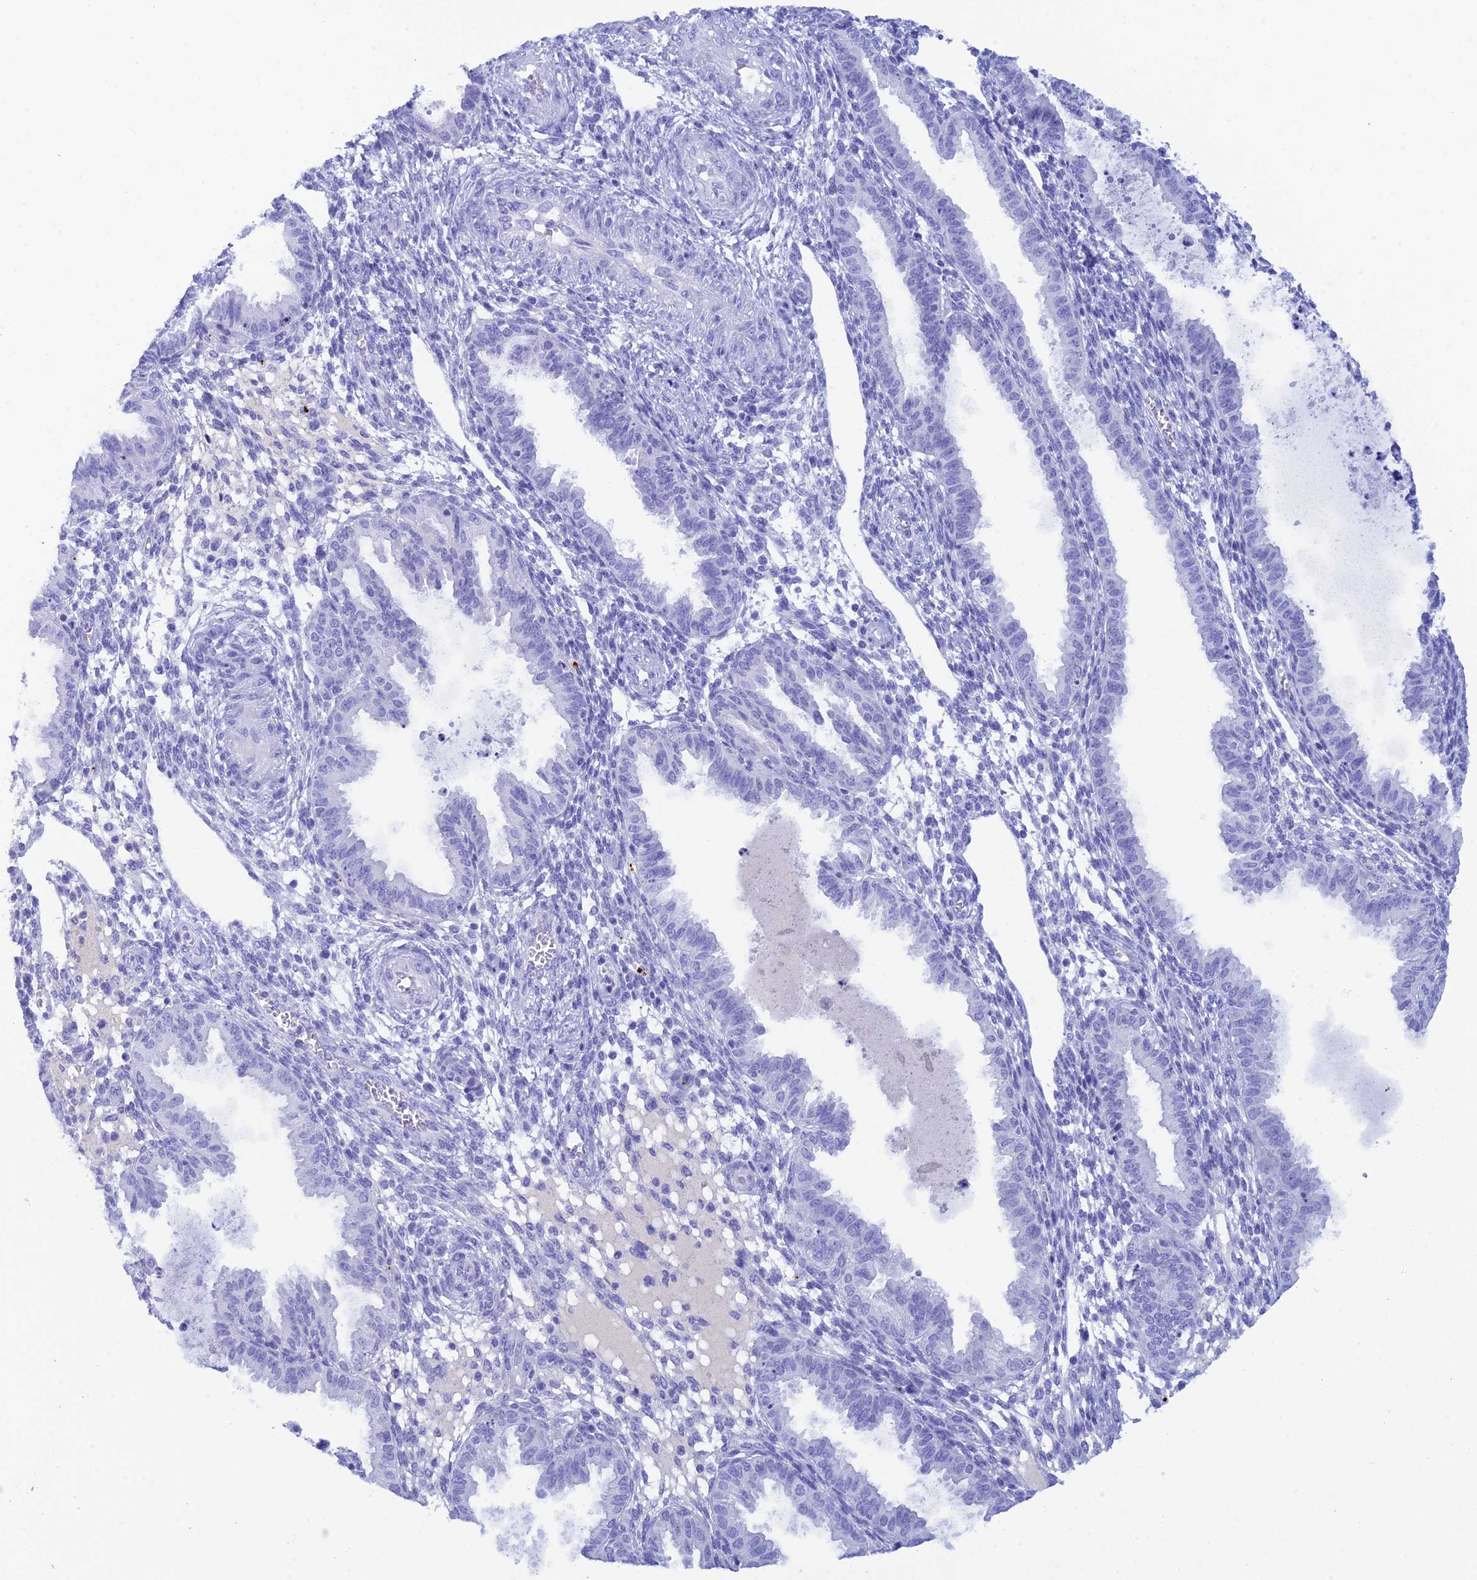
{"staining": {"intensity": "negative", "quantity": "none", "location": "none"}, "tissue": "endometrium", "cell_type": "Cells in endometrial stroma", "image_type": "normal", "snomed": [{"axis": "morphology", "description": "Normal tissue, NOS"}, {"axis": "topography", "description": "Endometrium"}], "caption": "Immunohistochemistry (IHC) of unremarkable human endometrium demonstrates no positivity in cells in endometrial stroma.", "gene": "REG1A", "patient": {"sex": "female", "age": 33}}